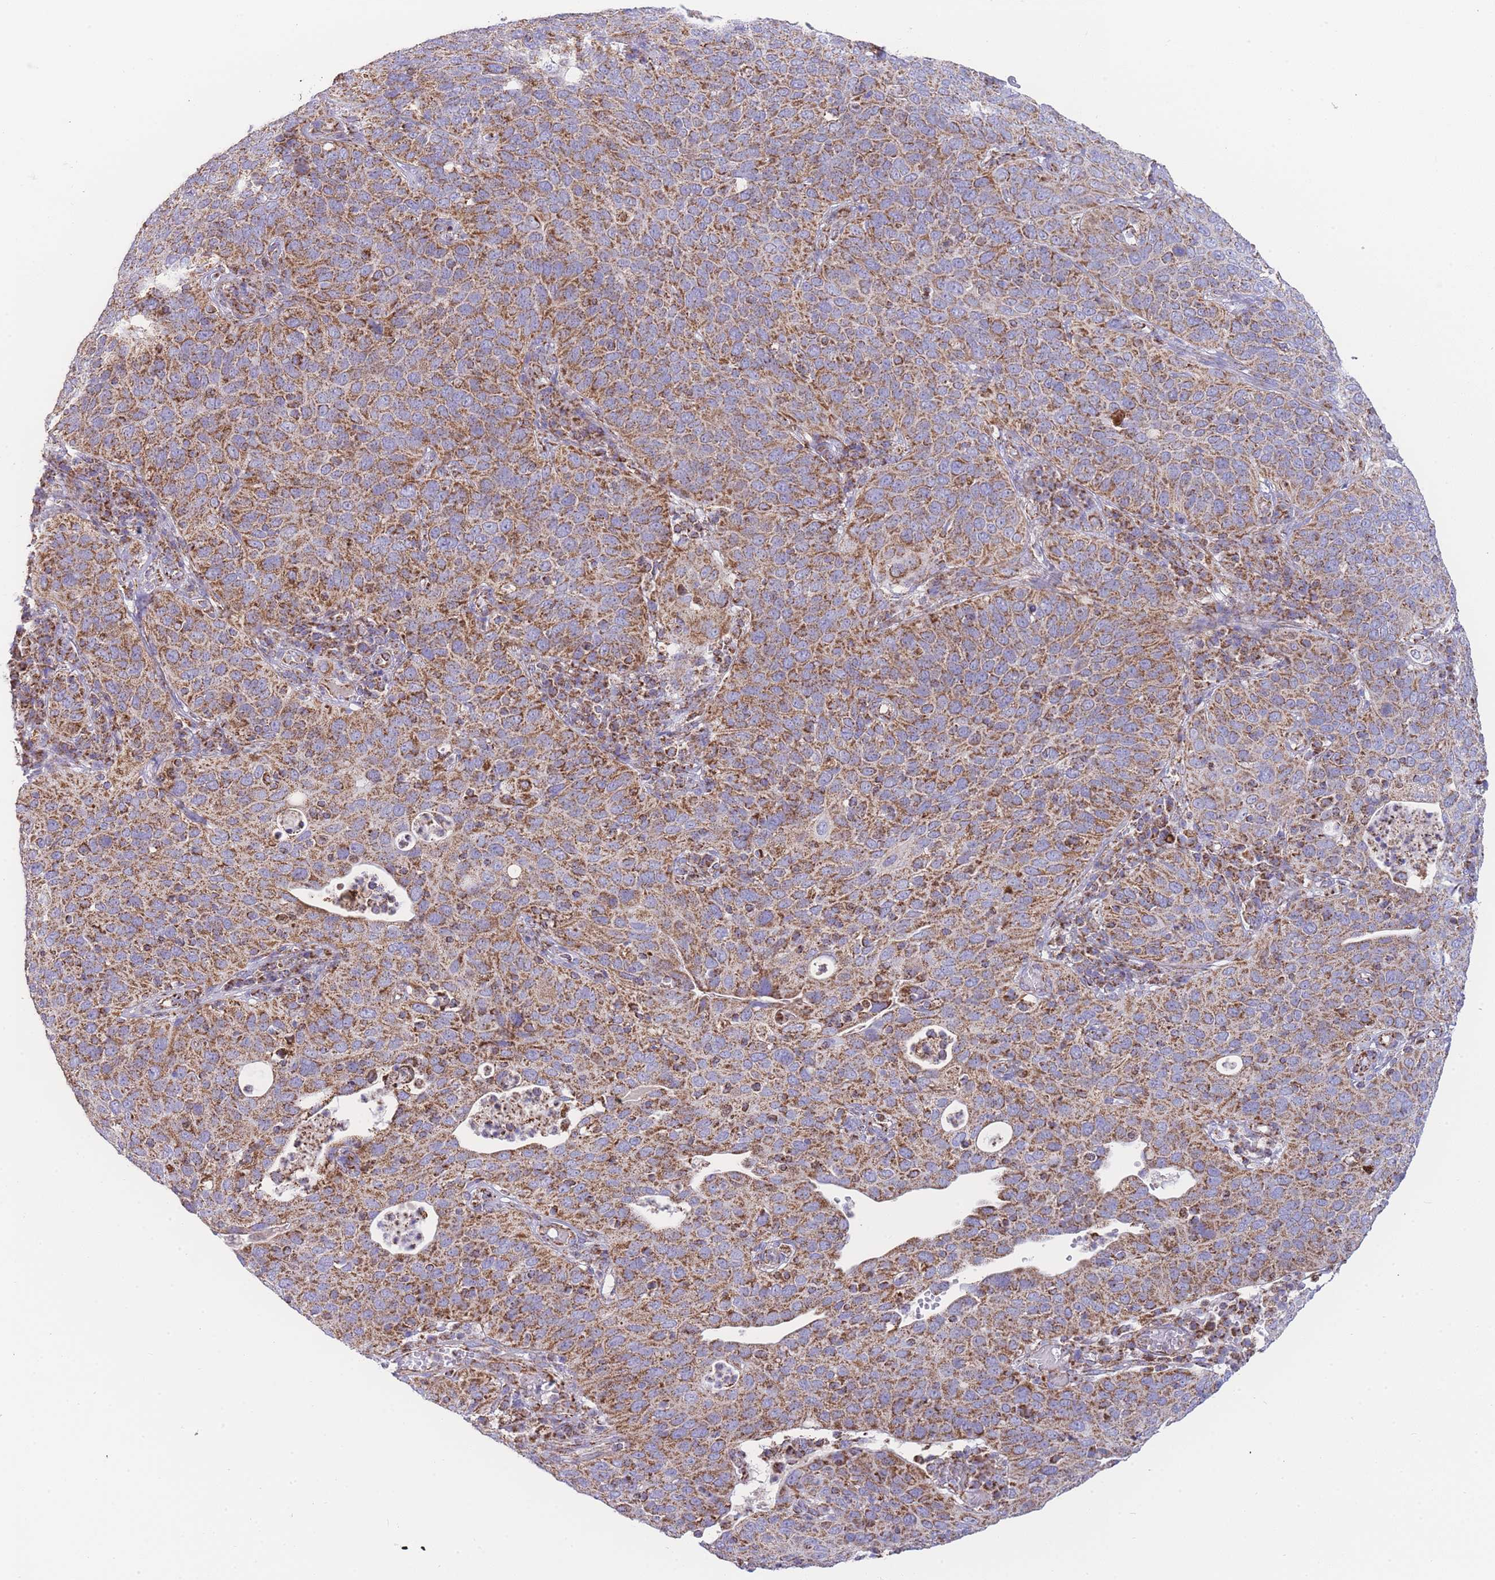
{"staining": {"intensity": "moderate", "quantity": ">75%", "location": "cytoplasmic/membranous"}, "tissue": "cervical cancer", "cell_type": "Tumor cells", "image_type": "cancer", "snomed": [{"axis": "morphology", "description": "Squamous cell carcinoma, NOS"}, {"axis": "topography", "description": "Cervix"}], "caption": "Cervical squamous cell carcinoma was stained to show a protein in brown. There is medium levels of moderate cytoplasmic/membranous expression in approximately >75% of tumor cells. (Stains: DAB (3,3'-diaminobenzidine) in brown, nuclei in blue, Microscopy: brightfield microscopy at high magnification).", "gene": "GSTM1", "patient": {"sex": "female", "age": 36}}